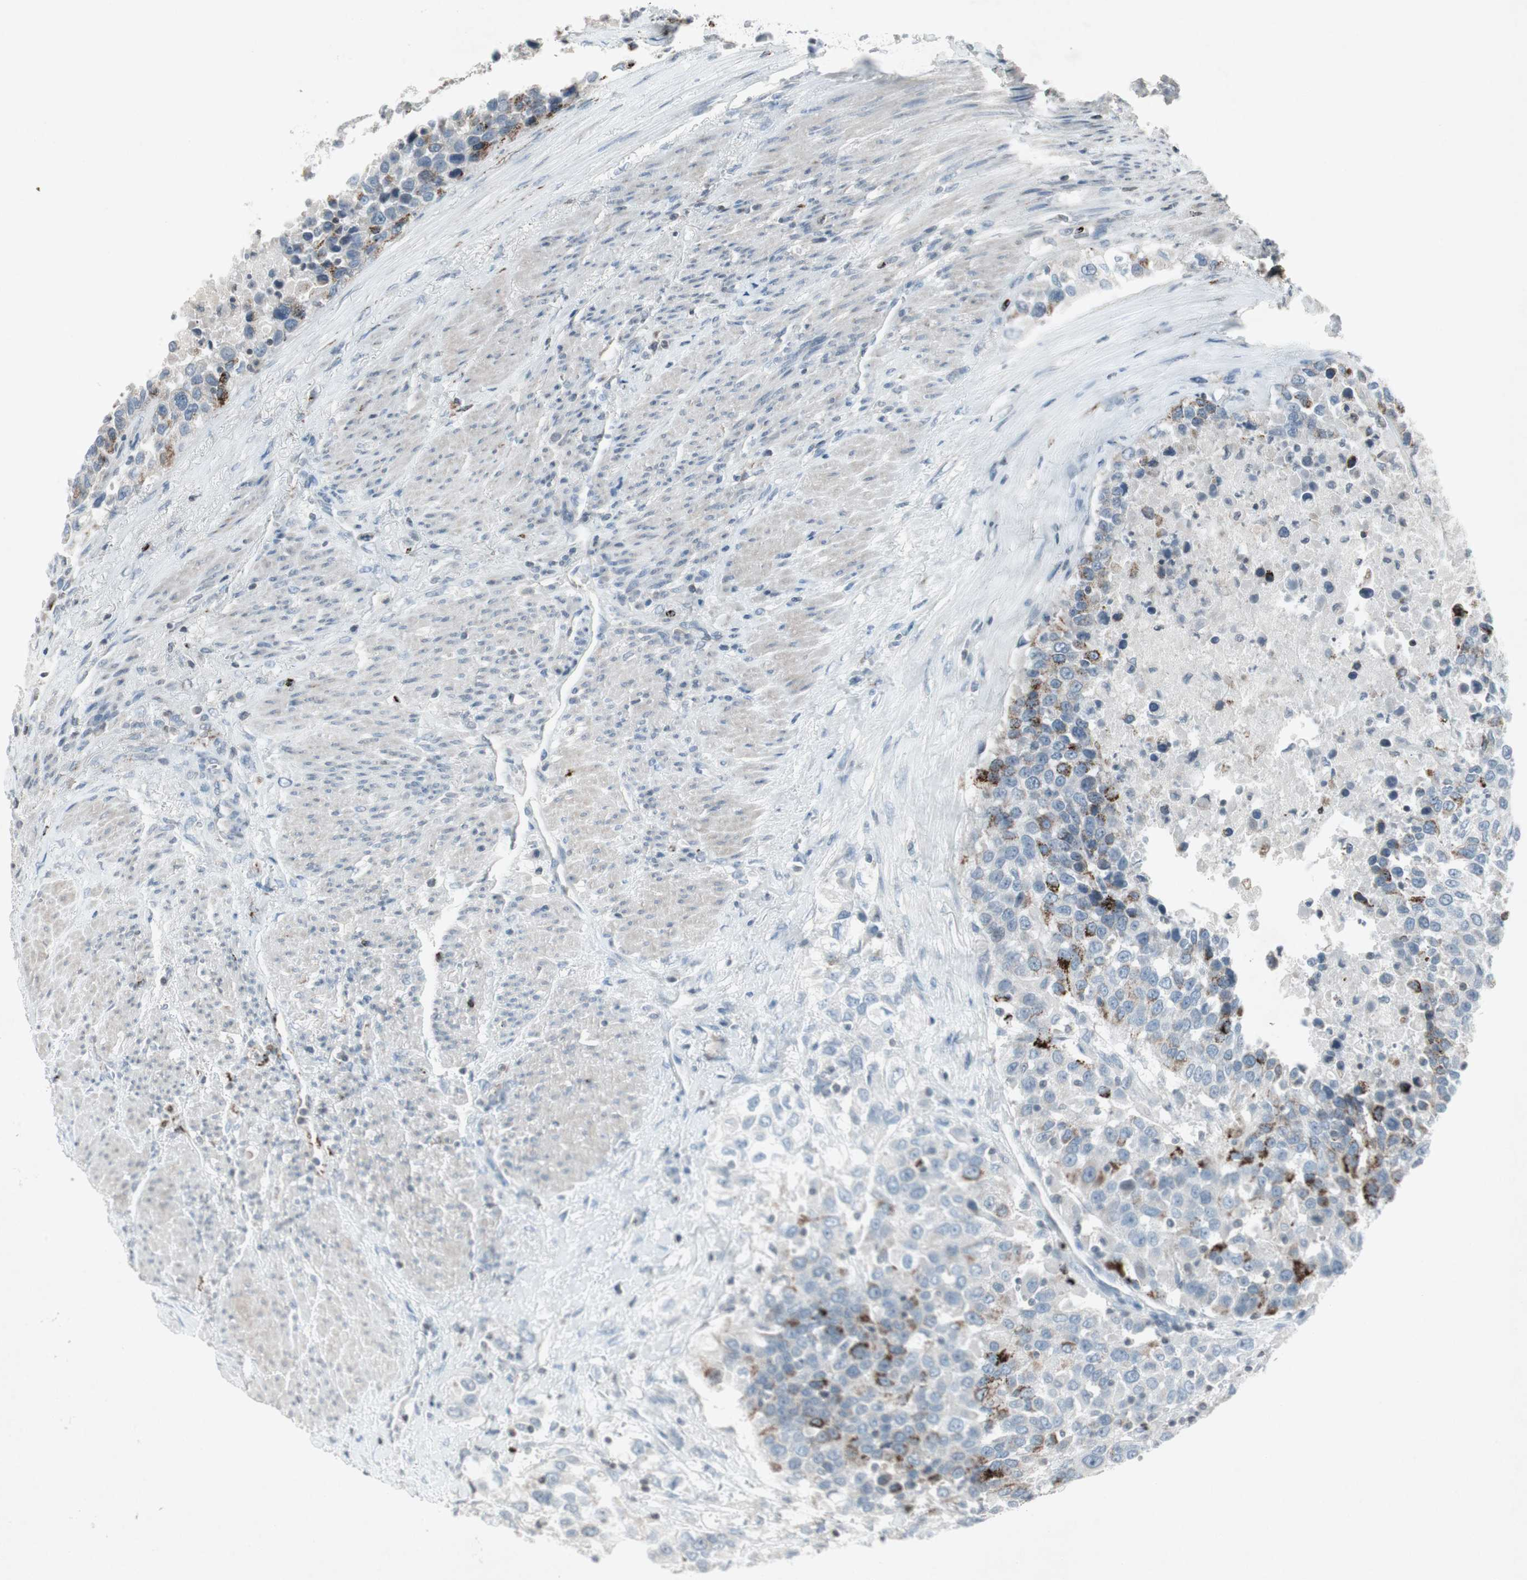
{"staining": {"intensity": "strong", "quantity": "<25%", "location": "cytoplasmic/membranous"}, "tissue": "urothelial cancer", "cell_type": "Tumor cells", "image_type": "cancer", "snomed": [{"axis": "morphology", "description": "Urothelial carcinoma, High grade"}, {"axis": "topography", "description": "Urinary bladder"}], "caption": "Tumor cells display medium levels of strong cytoplasmic/membranous staining in approximately <25% of cells in urothelial cancer.", "gene": "ARG2", "patient": {"sex": "female", "age": 80}}